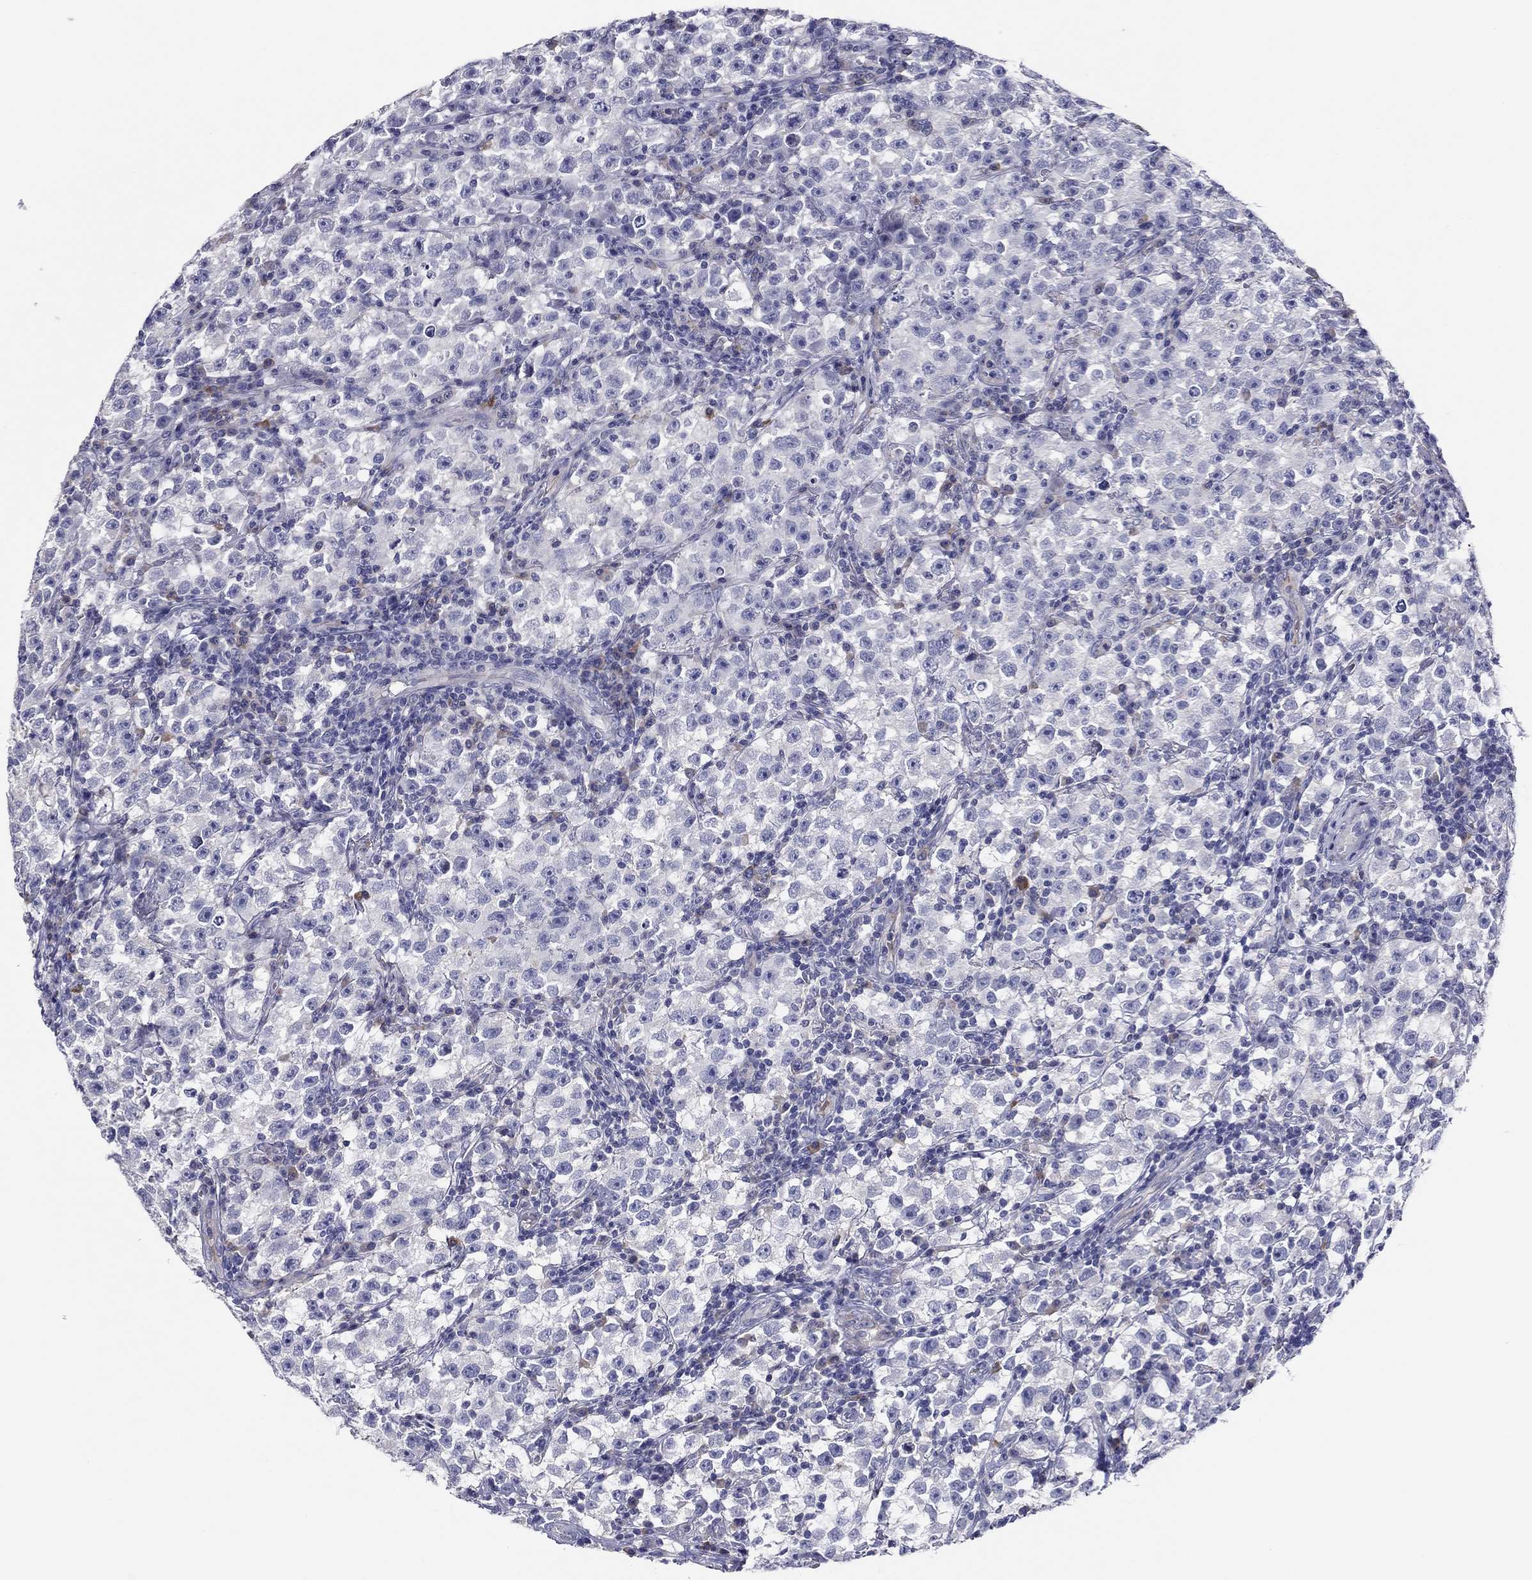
{"staining": {"intensity": "negative", "quantity": "none", "location": "none"}, "tissue": "testis cancer", "cell_type": "Tumor cells", "image_type": "cancer", "snomed": [{"axis": "morphology", "description": "Seminoma, NOS"}, {"axis": "topography", "description": "Testis"}], "caption": "Testis seminoma was stained to show a protein in brown. There is no significant positivity in tumor cells.", "gene": "GRK7", "patient": {"sex": "male", "age": 22}}